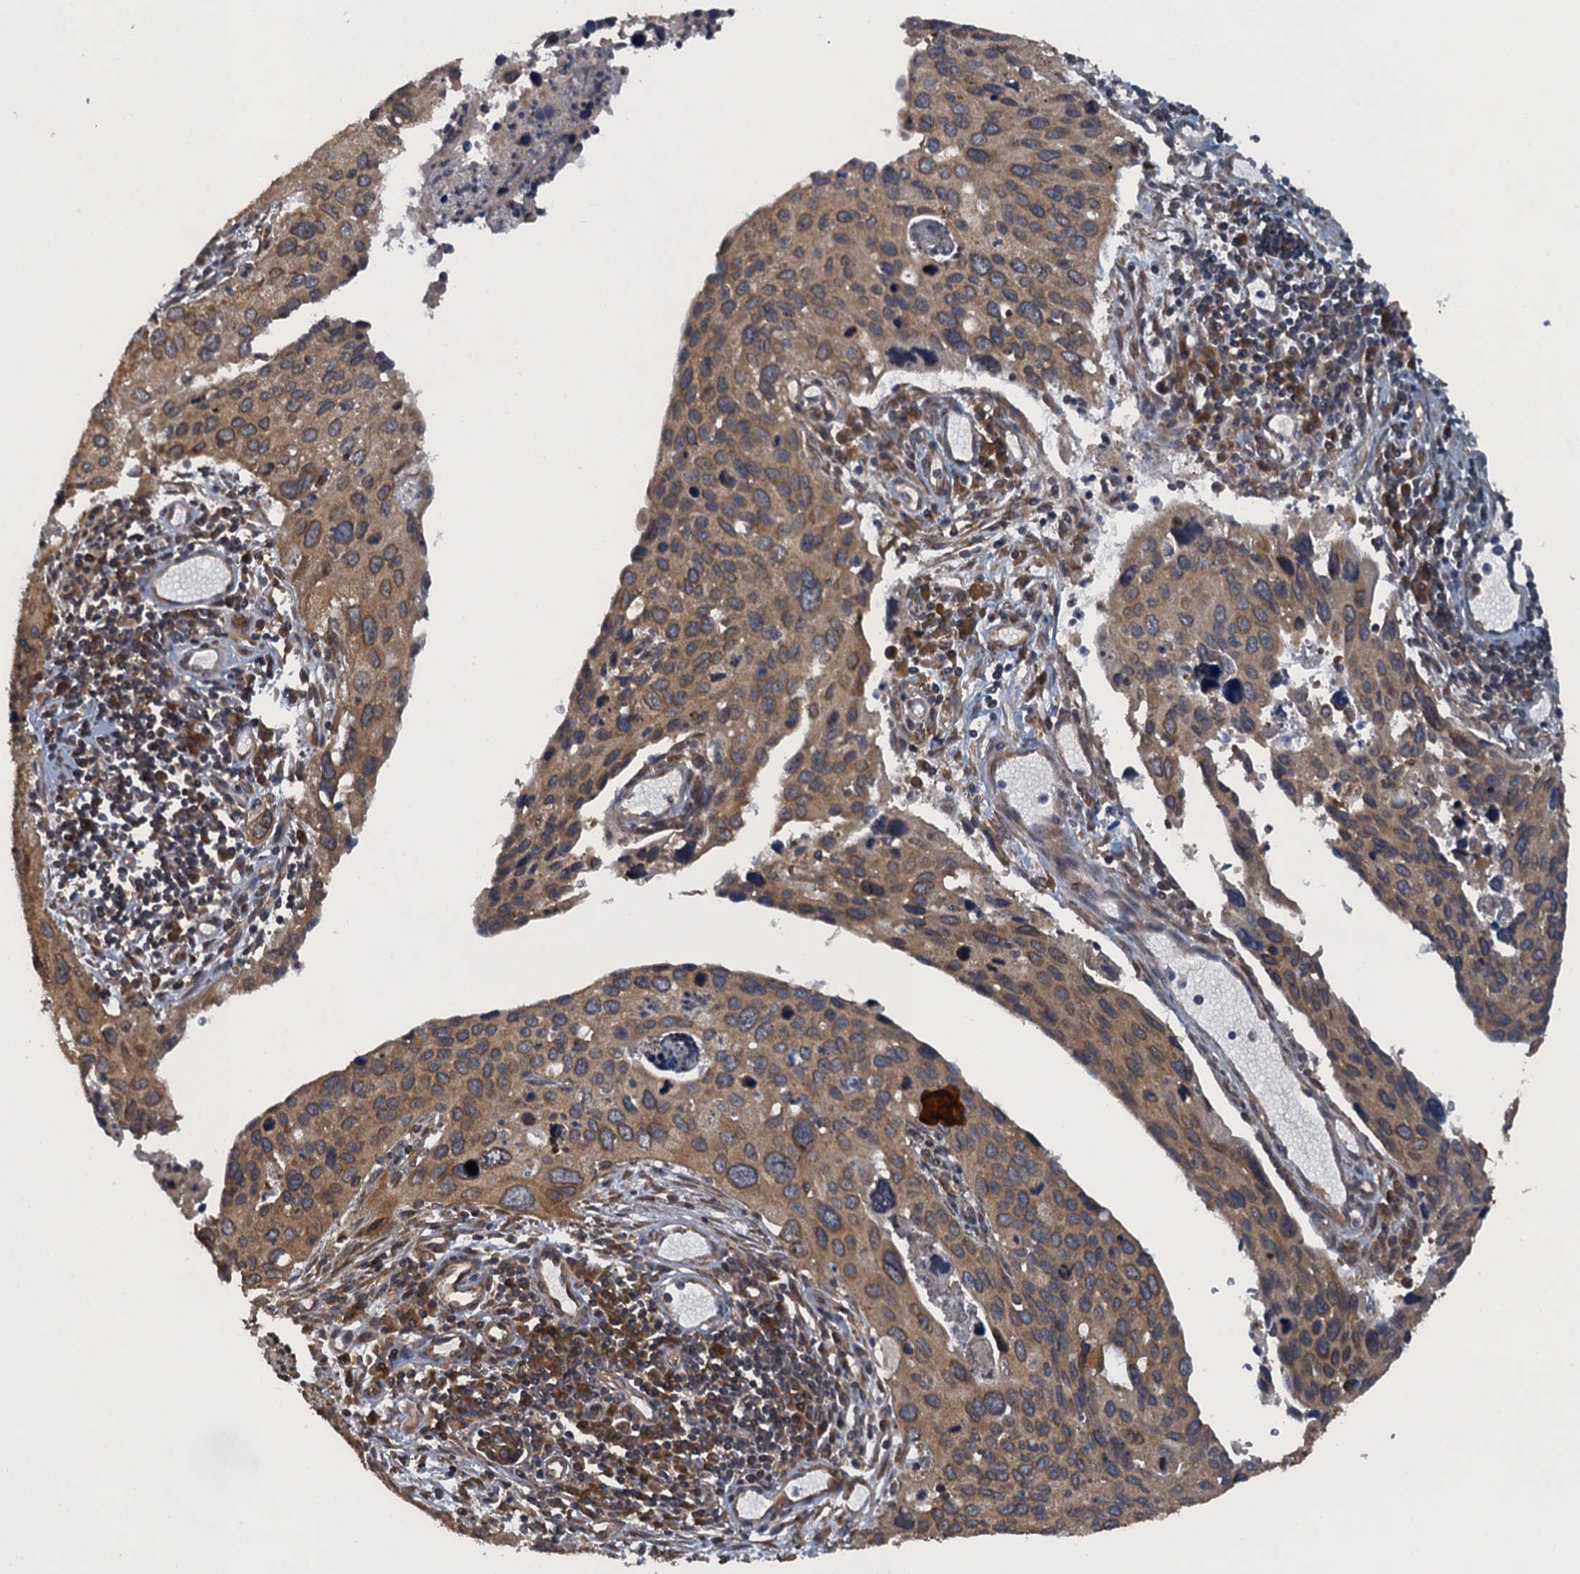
{"staining": {"intensity": "moderate", "quantity": ">75%", "location": "cytoplasmic/membranous"}, "tissue": "cervical cancer", "cell_type": "Tumor cells", "image_type": "cancer", "snomed": [{"axis": "morphology", "description": "Squamous cell carcinoma, NOS"}, {"axis": "topography", "description": "Cervix"}], "caption": "About >75% of tumor cells in cervical cancer (squamous cell carcinoma) reveal moderate cytoplasmic/membranous protein staining as visualized by brown immunohistochemical staining.", "gene": "GLE1", "patient": {"sex": "female", "age": 55}}